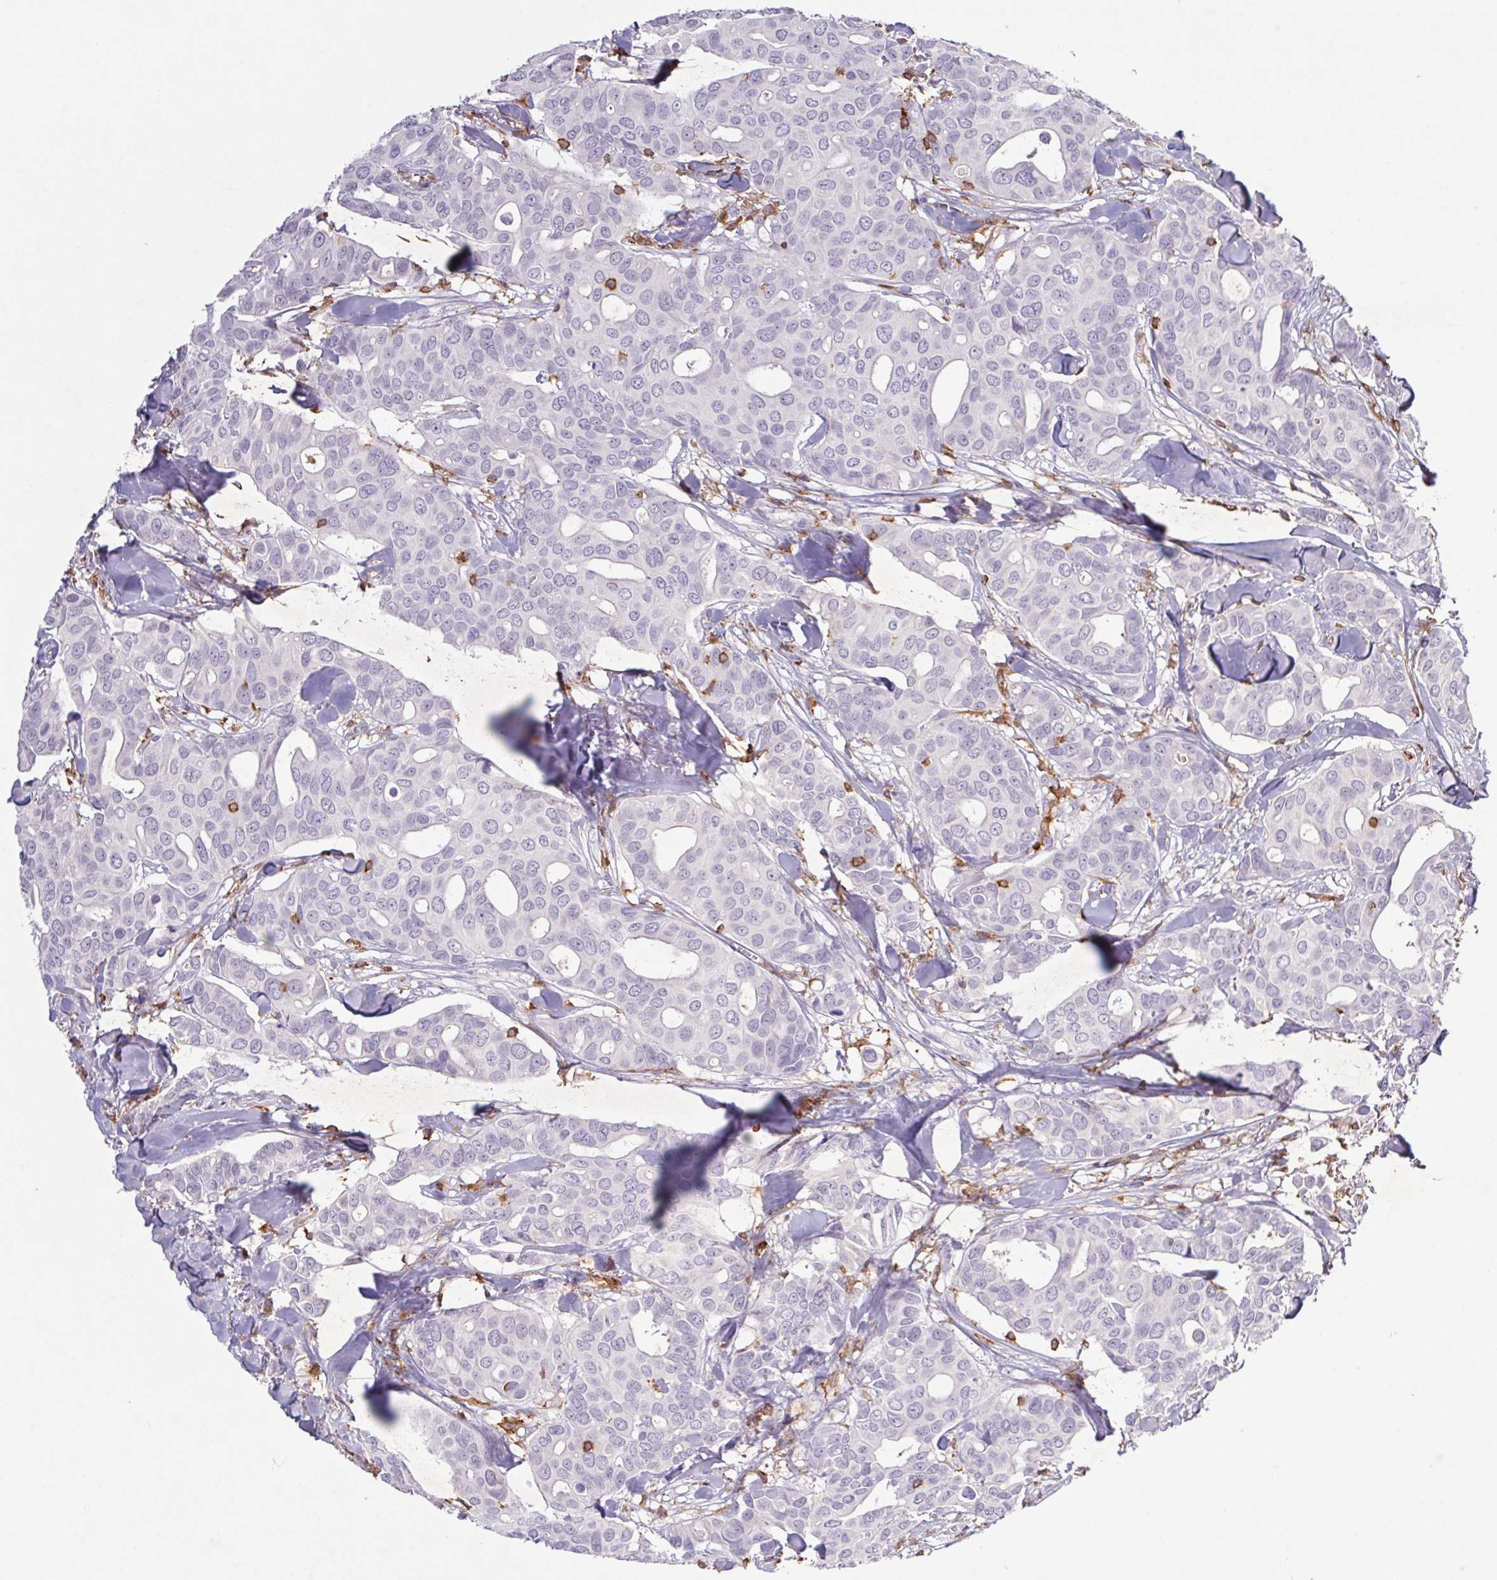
{"staining": {"intensity": "negative", "quantity": "none", "location": "none"}, "tissue": "breast cancer", "cell_type": "Tumor cells", "image_type": "cancer", "snomed": [{"axis": "morphology", "description": "Duct carcinoma"}, {"axis": "topography", "description": "Breast"}], "caption": "Protein analysis of breast cancer (invasive ductal carcinoma) reveals no significant expression in tumor cells.", "gene": "APBB1IP", "patient": {"sex": "female", "age": 54}}